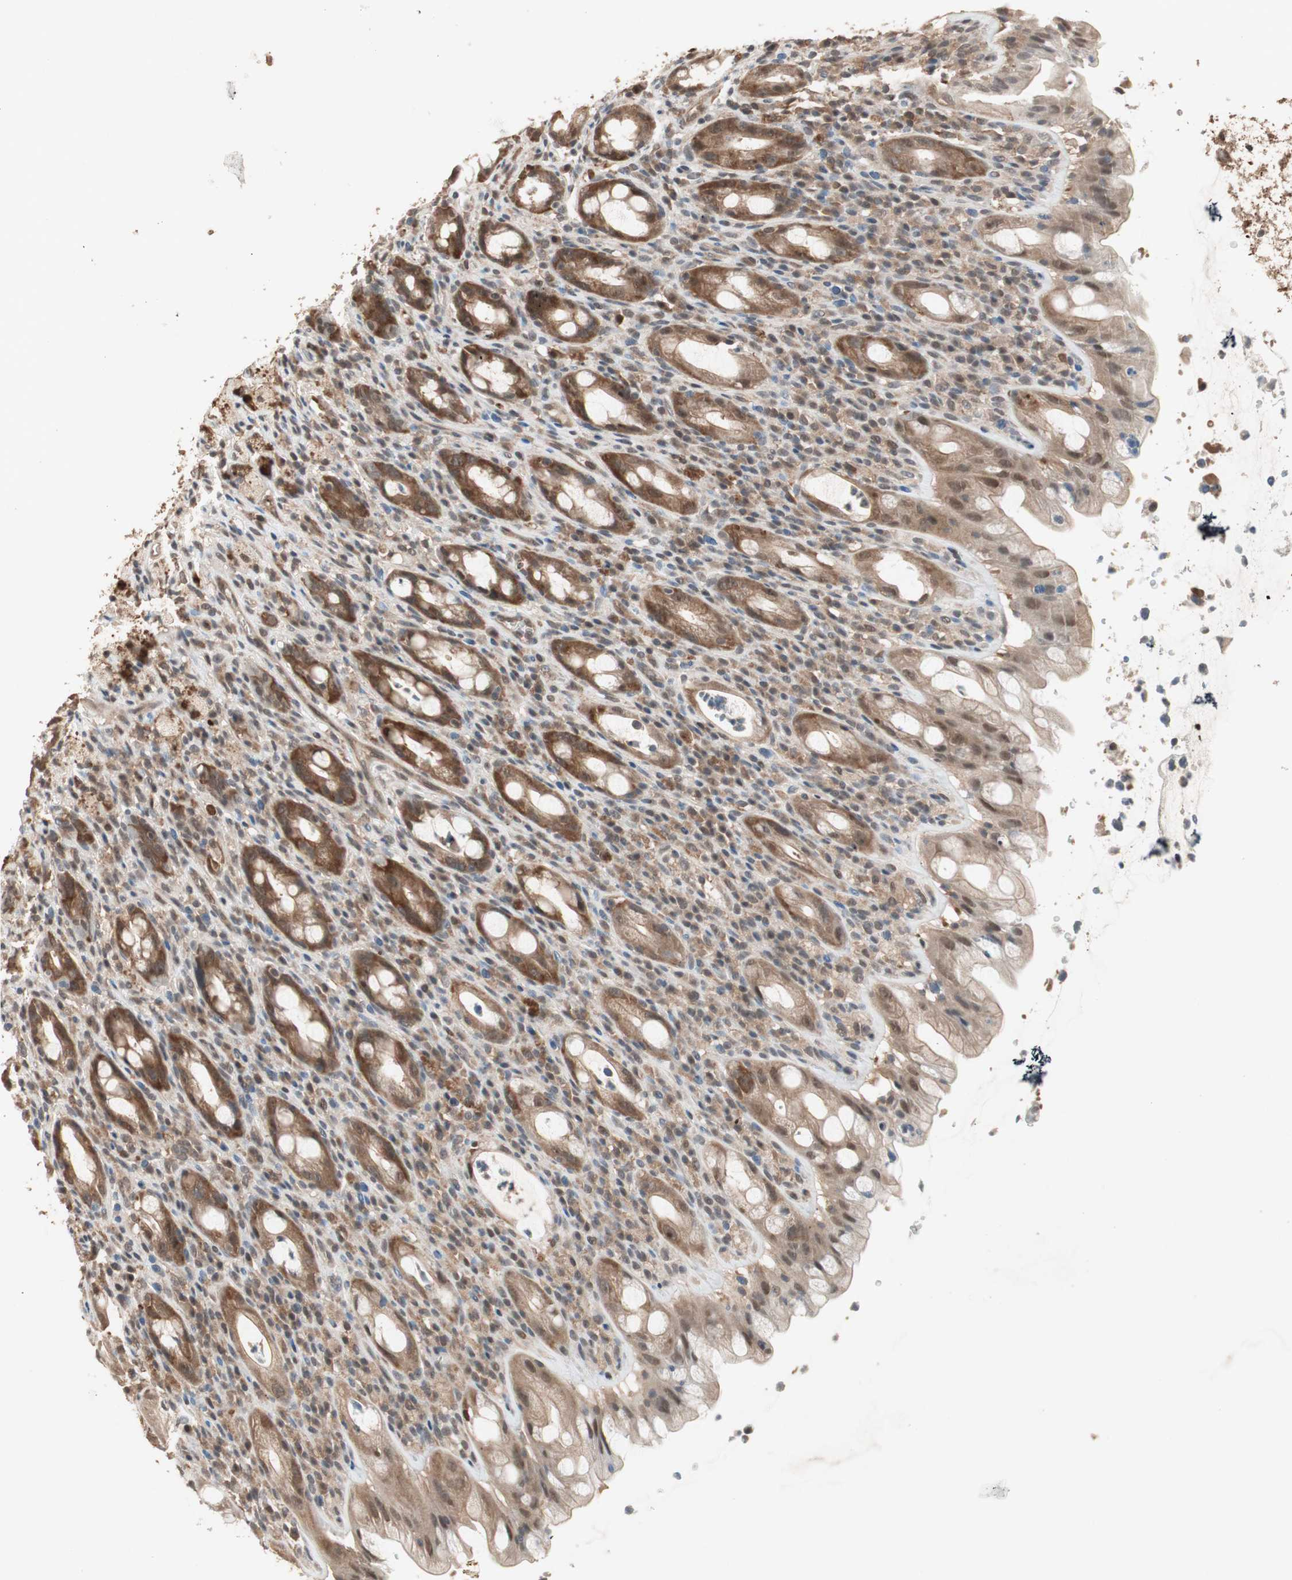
{"staining": {"intensity": "moderate", "quantity": ">75%", "location": "cytoplasmic/membranous,nuclear"}, "tissue": "rectum", "cell_type": "Glandular cells", "image_type": "normal", "snomed": [{"axis": "morphology", "description": "Normal tissue, NOS"}, {"axis": "topography", "description": "Rectum"}], "caption": "About >75% of glandular cells in benign human rectum display moderate cytoplasmic/membranous,nuclear protein positivity as visualized by brown immunohistochemical staining.", "gene": "GART", "patient": {"sex": "male", "age": 44}}